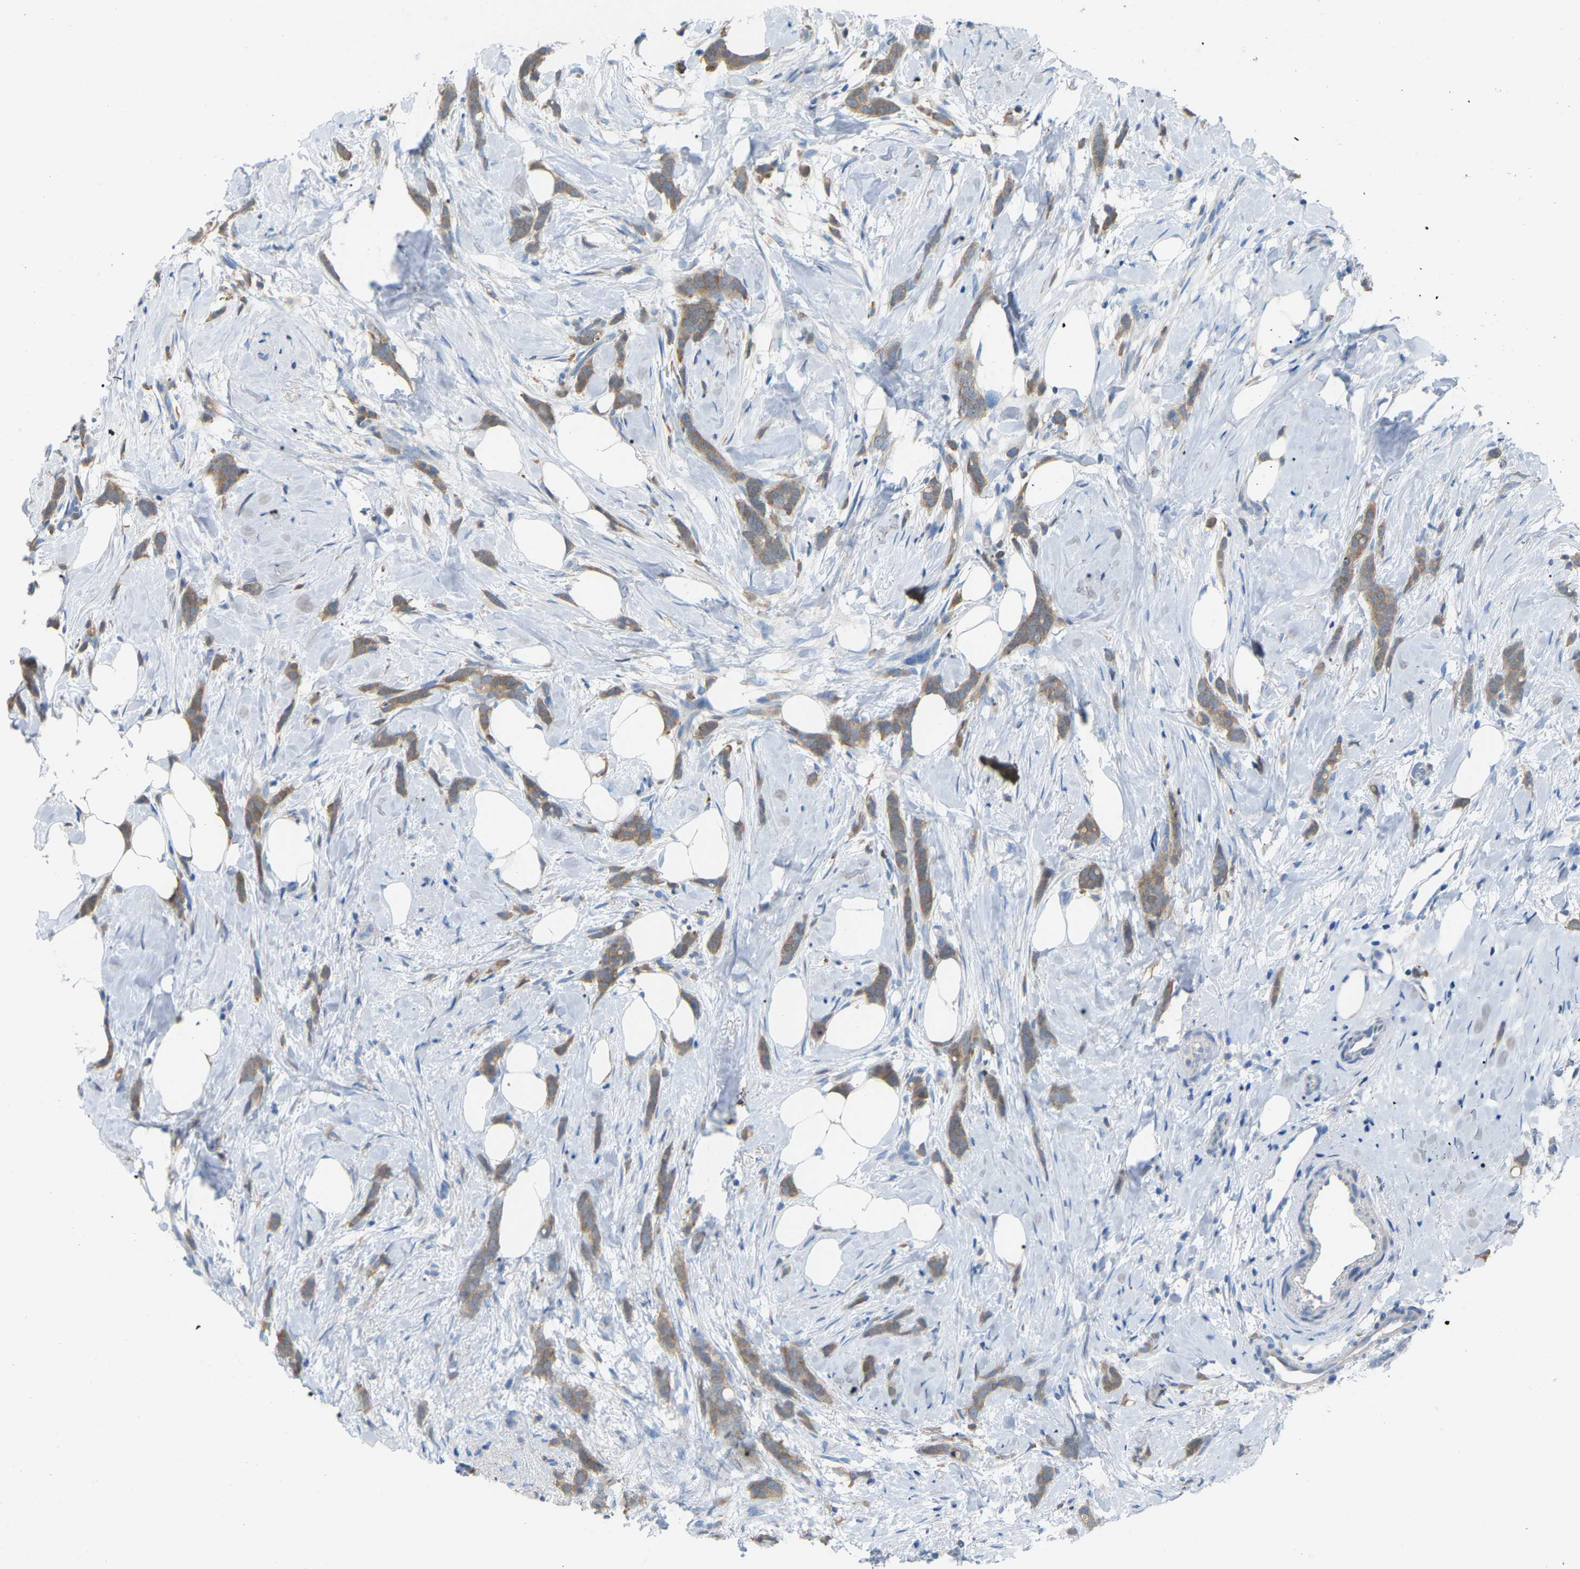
{"staining": {"intensity": "weak", "quantity": ">75%", "location": "cytoplasmic/membranous"}, "tissue": "breast cancer", "cell_type": "Tumor cells", "image_type": "cancer", "snomed": [{"axis": "morphology", "description": "Lobular carcinoma, in situ"}, {"axis": "morphology", "description": "Lobular carcinoma"}, {"axis": "topography", "description": "Breast"}], "caption": "Human breast cancer (lobular carcinoma) stained with a brown dye displays weak cytoplasmic/membranous positive expression in about >75% of tumor cells.", "gene": "CROT", "patient": {"sex": "female", "age": 41}}